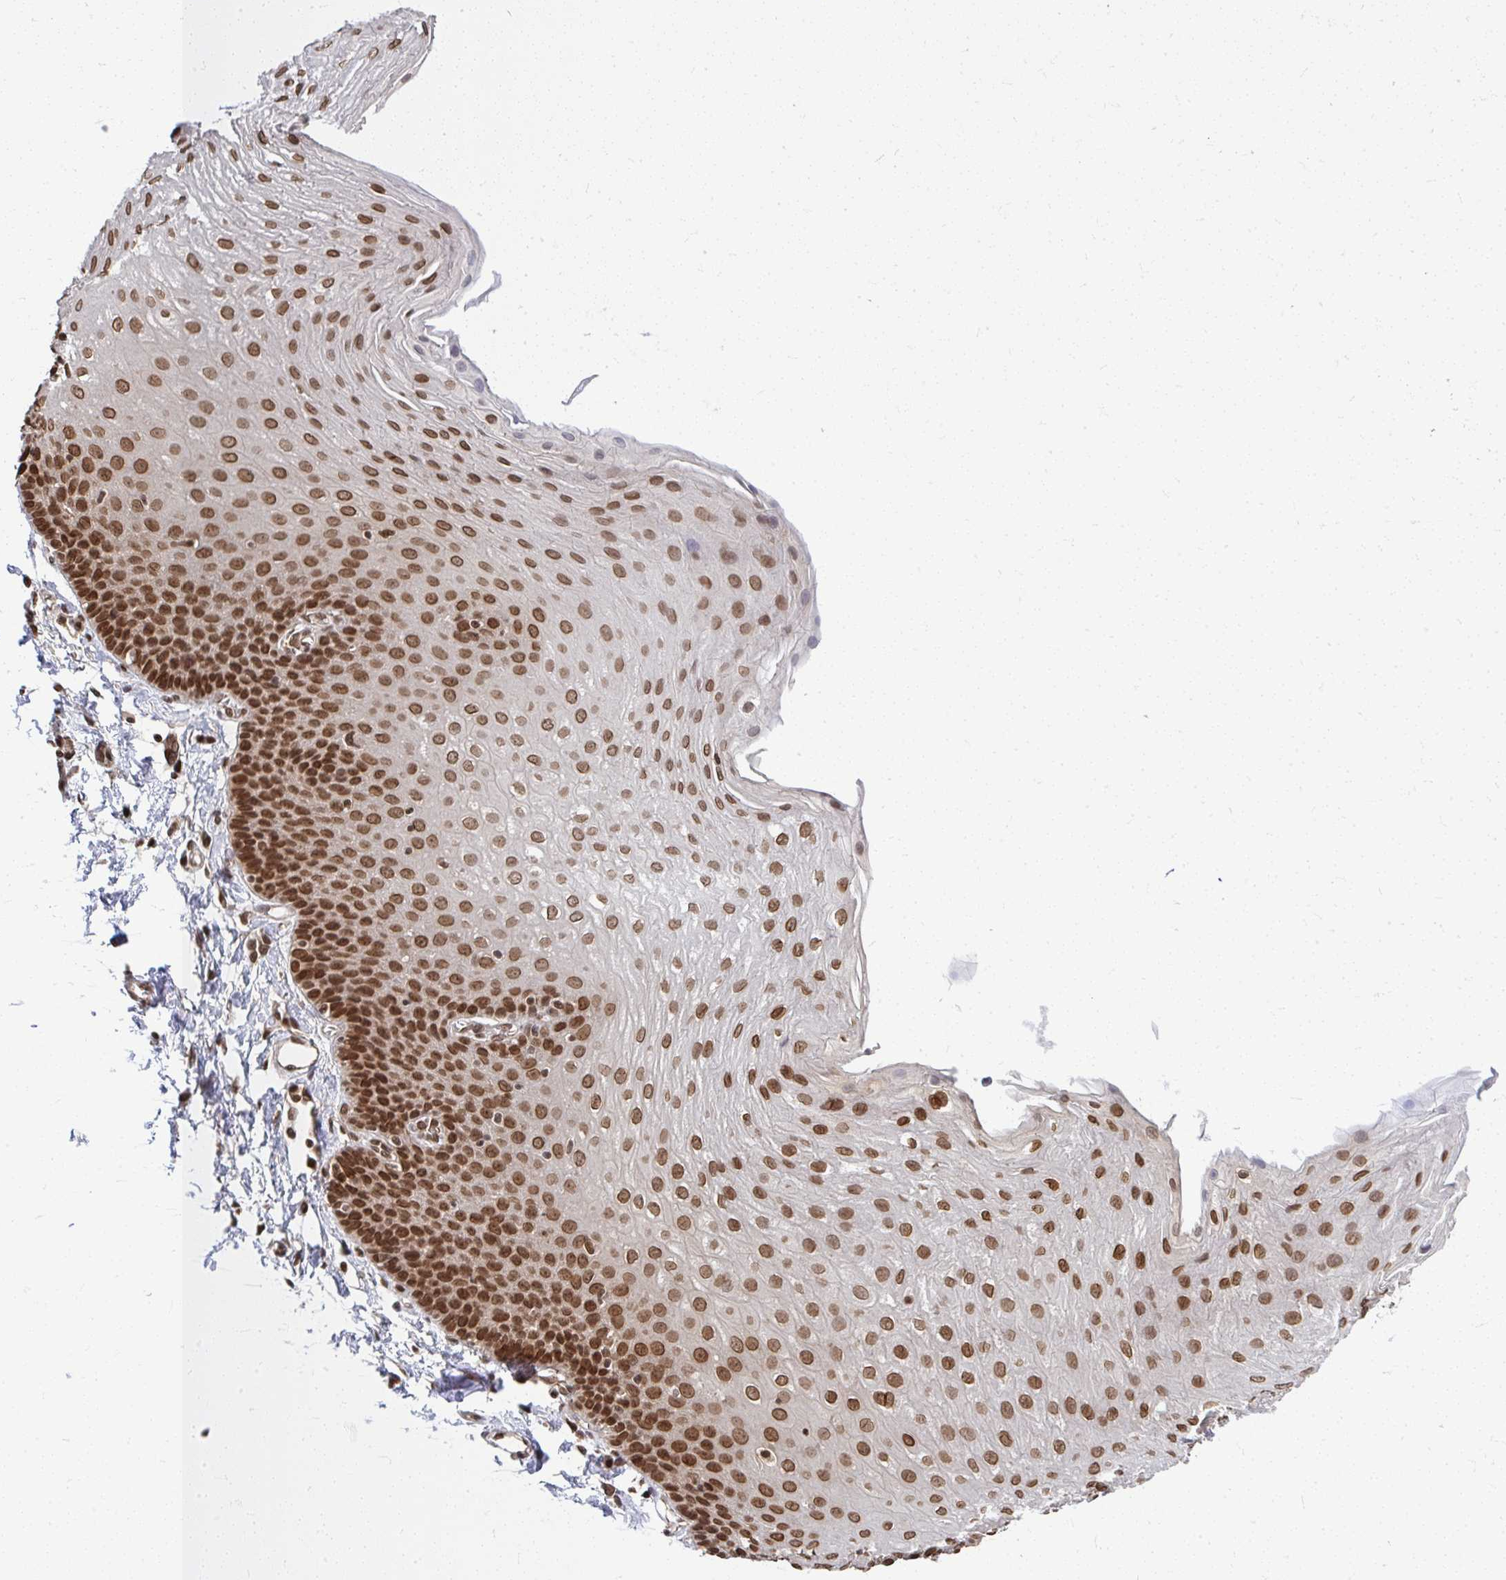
{"staining": {"intensity": "strong", "quantity": ">75%", "location": "cytoplasmic/membranous,nuclear"}, "tissue": "esophagus", "cell_type": "Squamous epithelial cells", "image_type": "normal", "snomed": [{"axis": "morphology", "description": "Normal tissue, NOS"}, {"axis": "topography", "description": "Esophagus"}], "caption": "A high amount of strong cytoplasmic/membranous,nuclear positivity is identified in about >75% of squamous epithelial cells in unremarkable esophagus. (Brightfield microscopy of DAB IHC at high magnification).", "gene": "XPO1", "patient": {"sex": "female", "age": 81}}